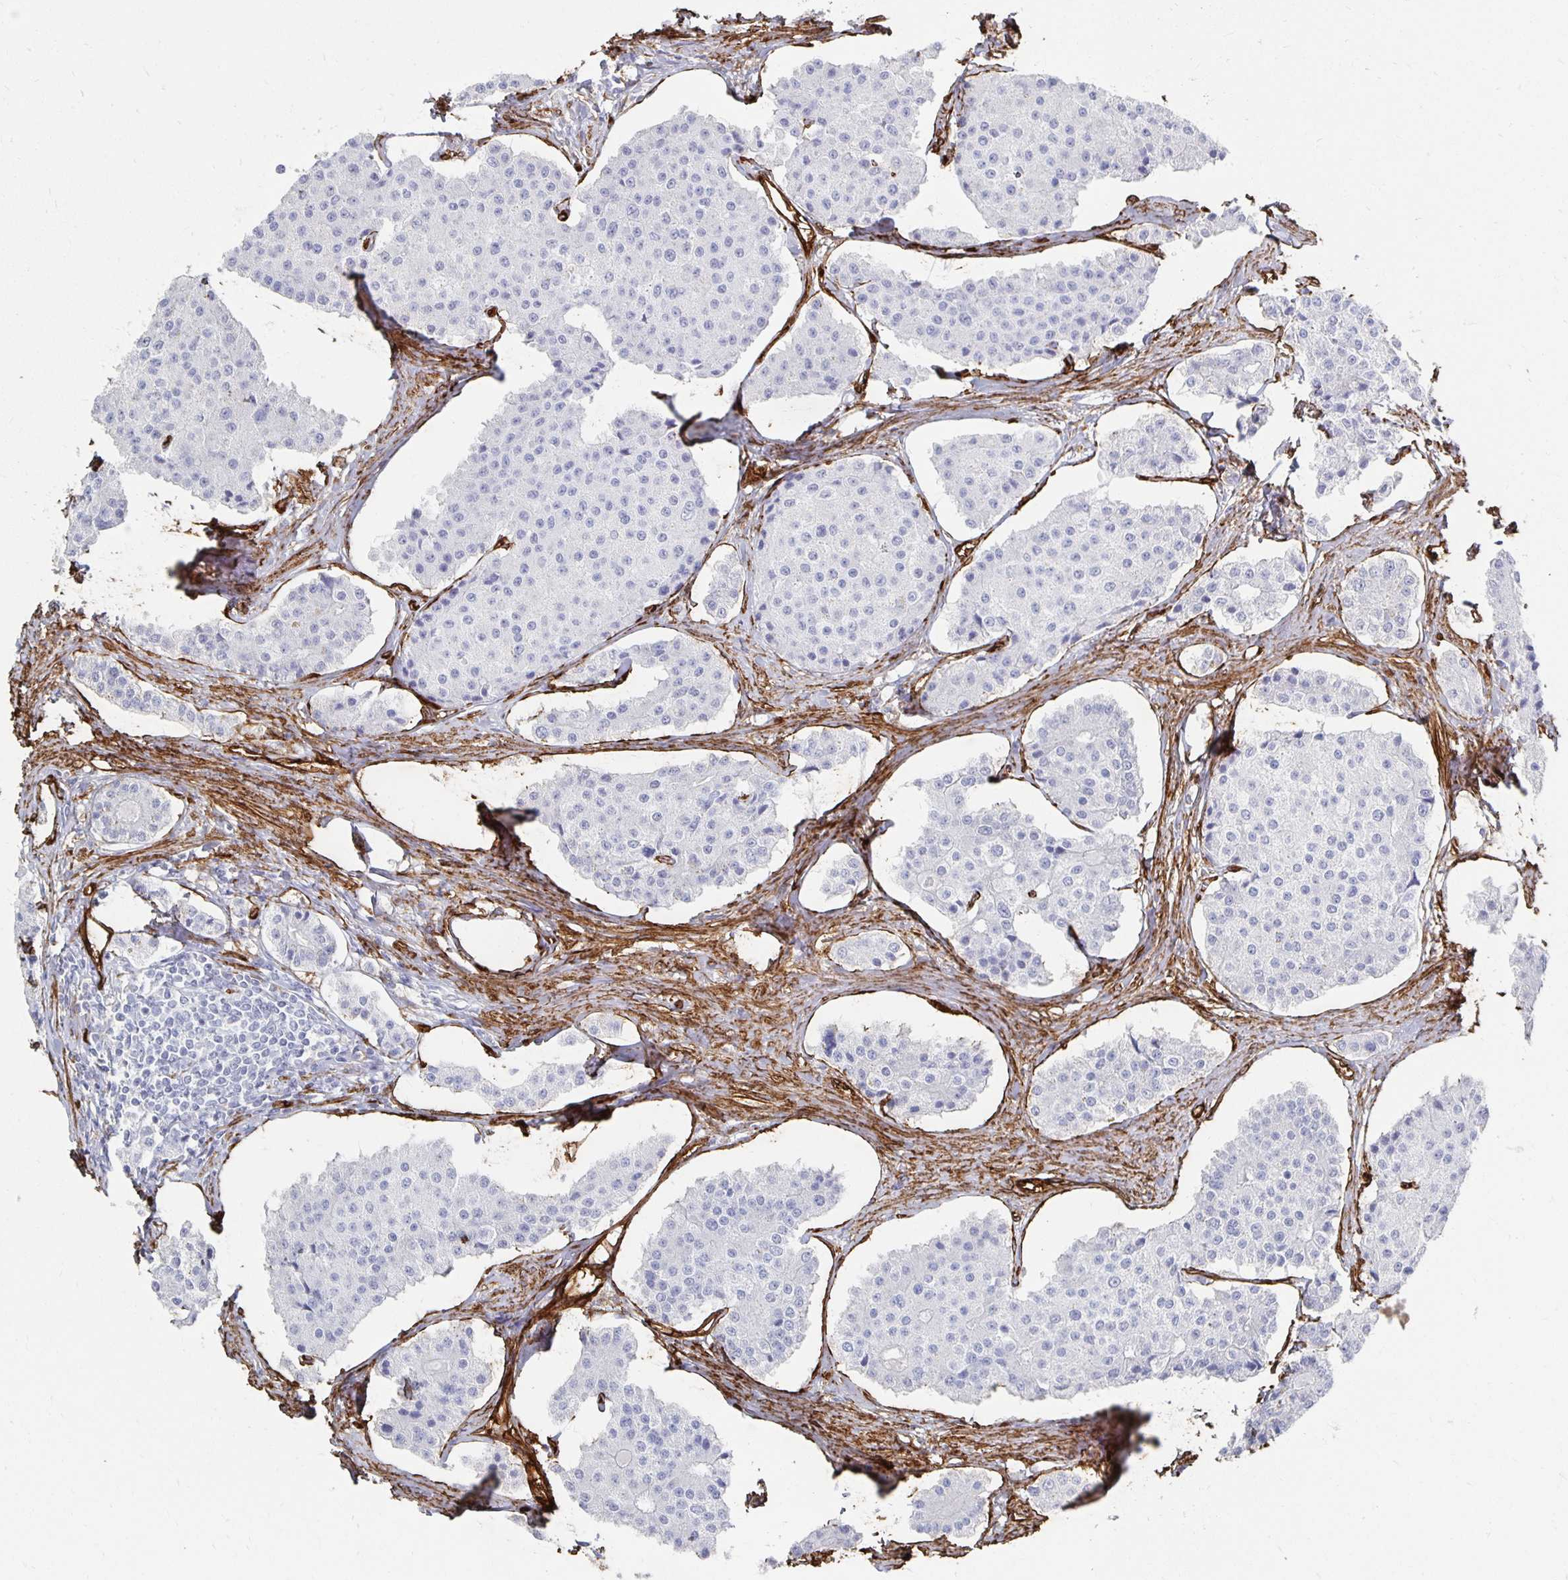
{"staining": {"intensity": "negative", "quantity": "none", "location": "none"}, "tissue": "carcinoid", "cell_type": "Tumor cells", "image_type": "cancer", "snomed": [{"axis": "morphology", "description": "Carcinoid, malignant, NOS"}, {"axis": "topography", "description": "Small intestine"}], "caption": "Photomicrograph shows no significant protein expression in tumor cells of carcinoid. Brightfield microscopy of immunohistochemistry stained with DAB (brown) and hematoxylin (blue), captured at high magnification.", "gene": "VIPR2", "patient": {"sex": "female", "age": 65}}